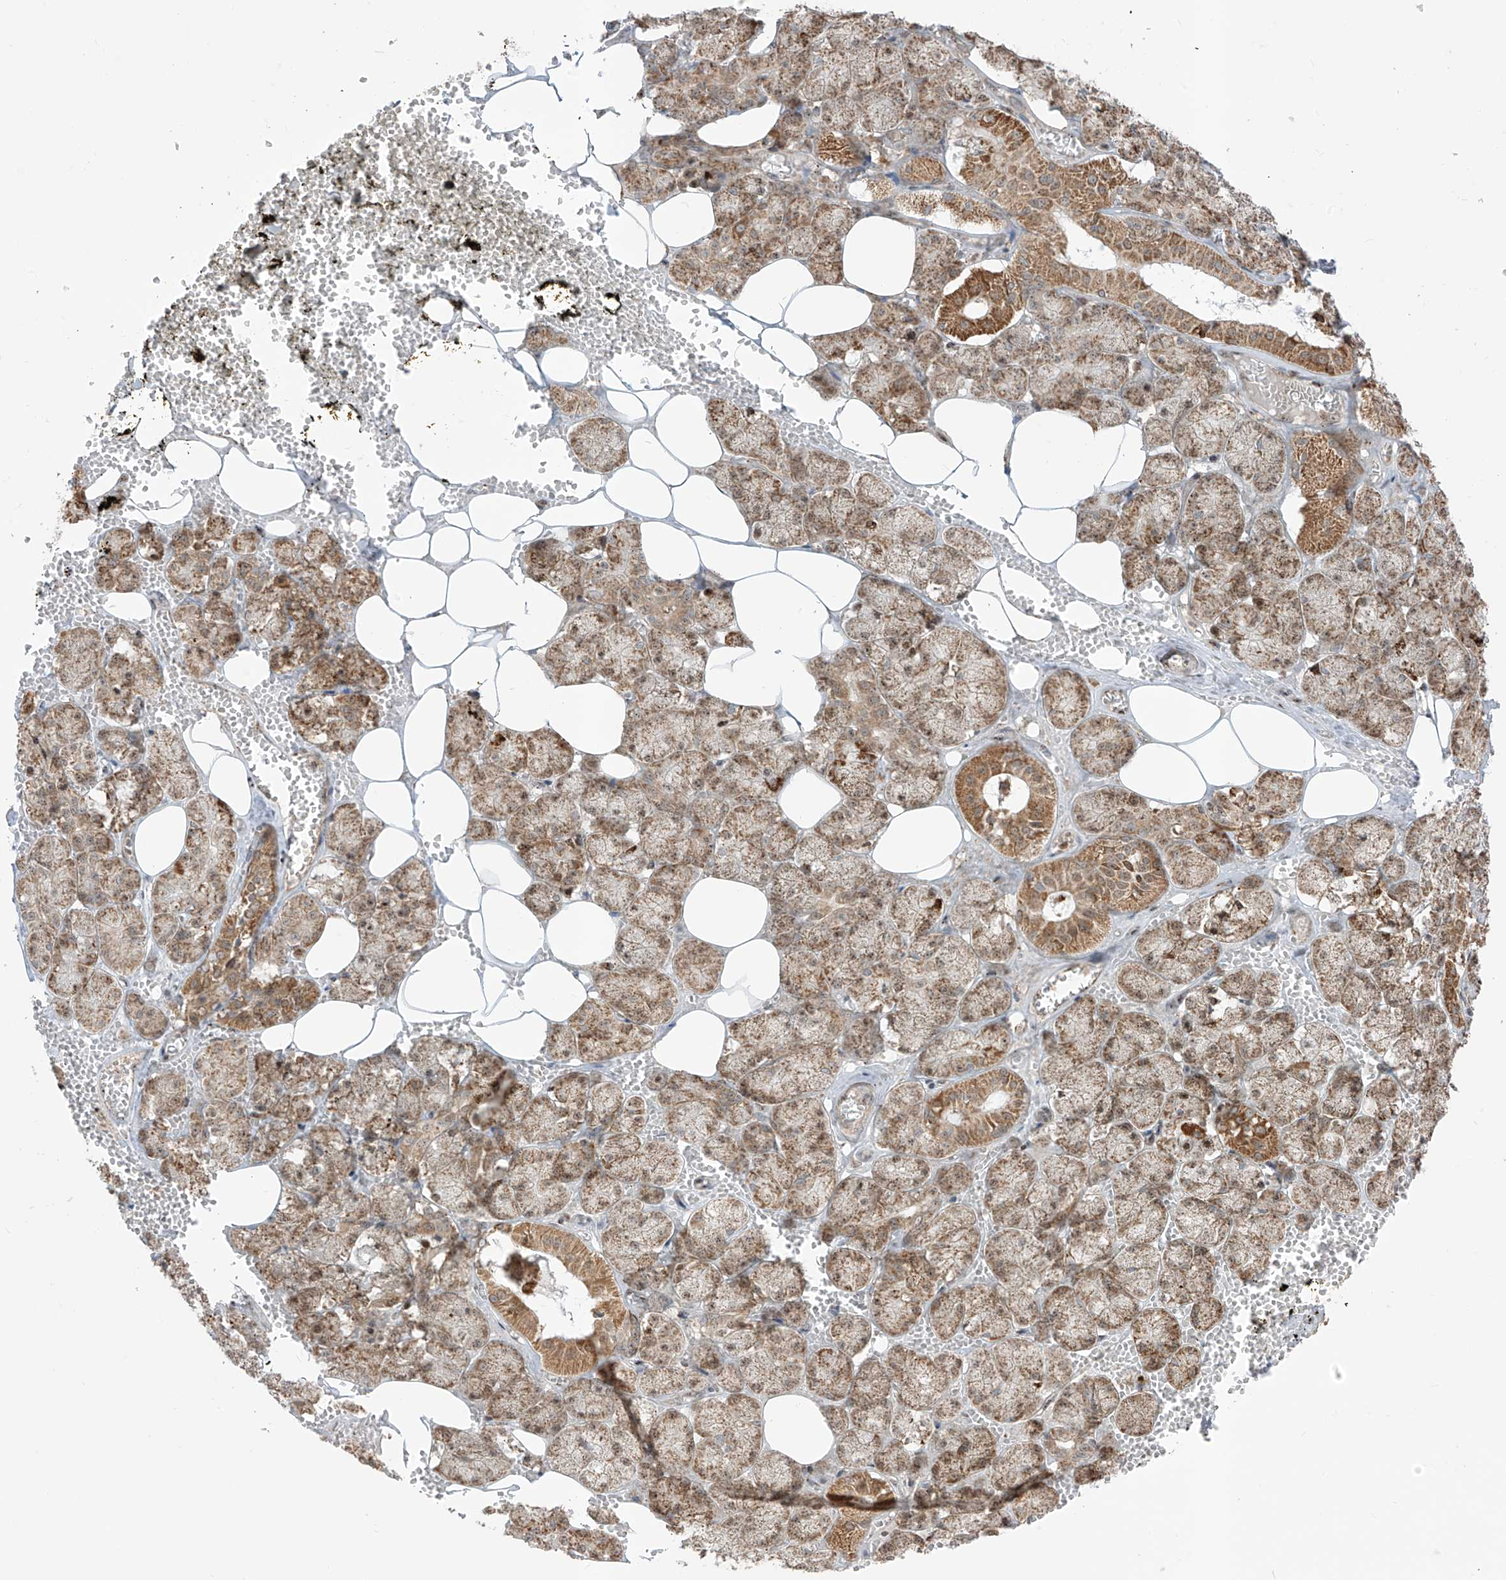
{"staining": {"intensity": "moderate", "quantity": ">75%", "location": "cytoplasmic/membranous,nuclear"}, "tissue": "salivary gland", "cell_type": "Glandular cells", "image_type": "normal", "snomed": [{"axis": "morphology", "description": "Normal tissue, NOS"}, {"axis": "topography", "description": "Salivary gland"}], "caption": "Salivary gland stained with DAB (3,3'-diaminobenzidine) immunohistochemistry (IHC) shows medium levels of moderate cytoplasmic/membranous,nuclear positivity in about >75% of glandular cells.", "gene": "ZBTB8A", "patient": {"sex": "male", "age": 62}}